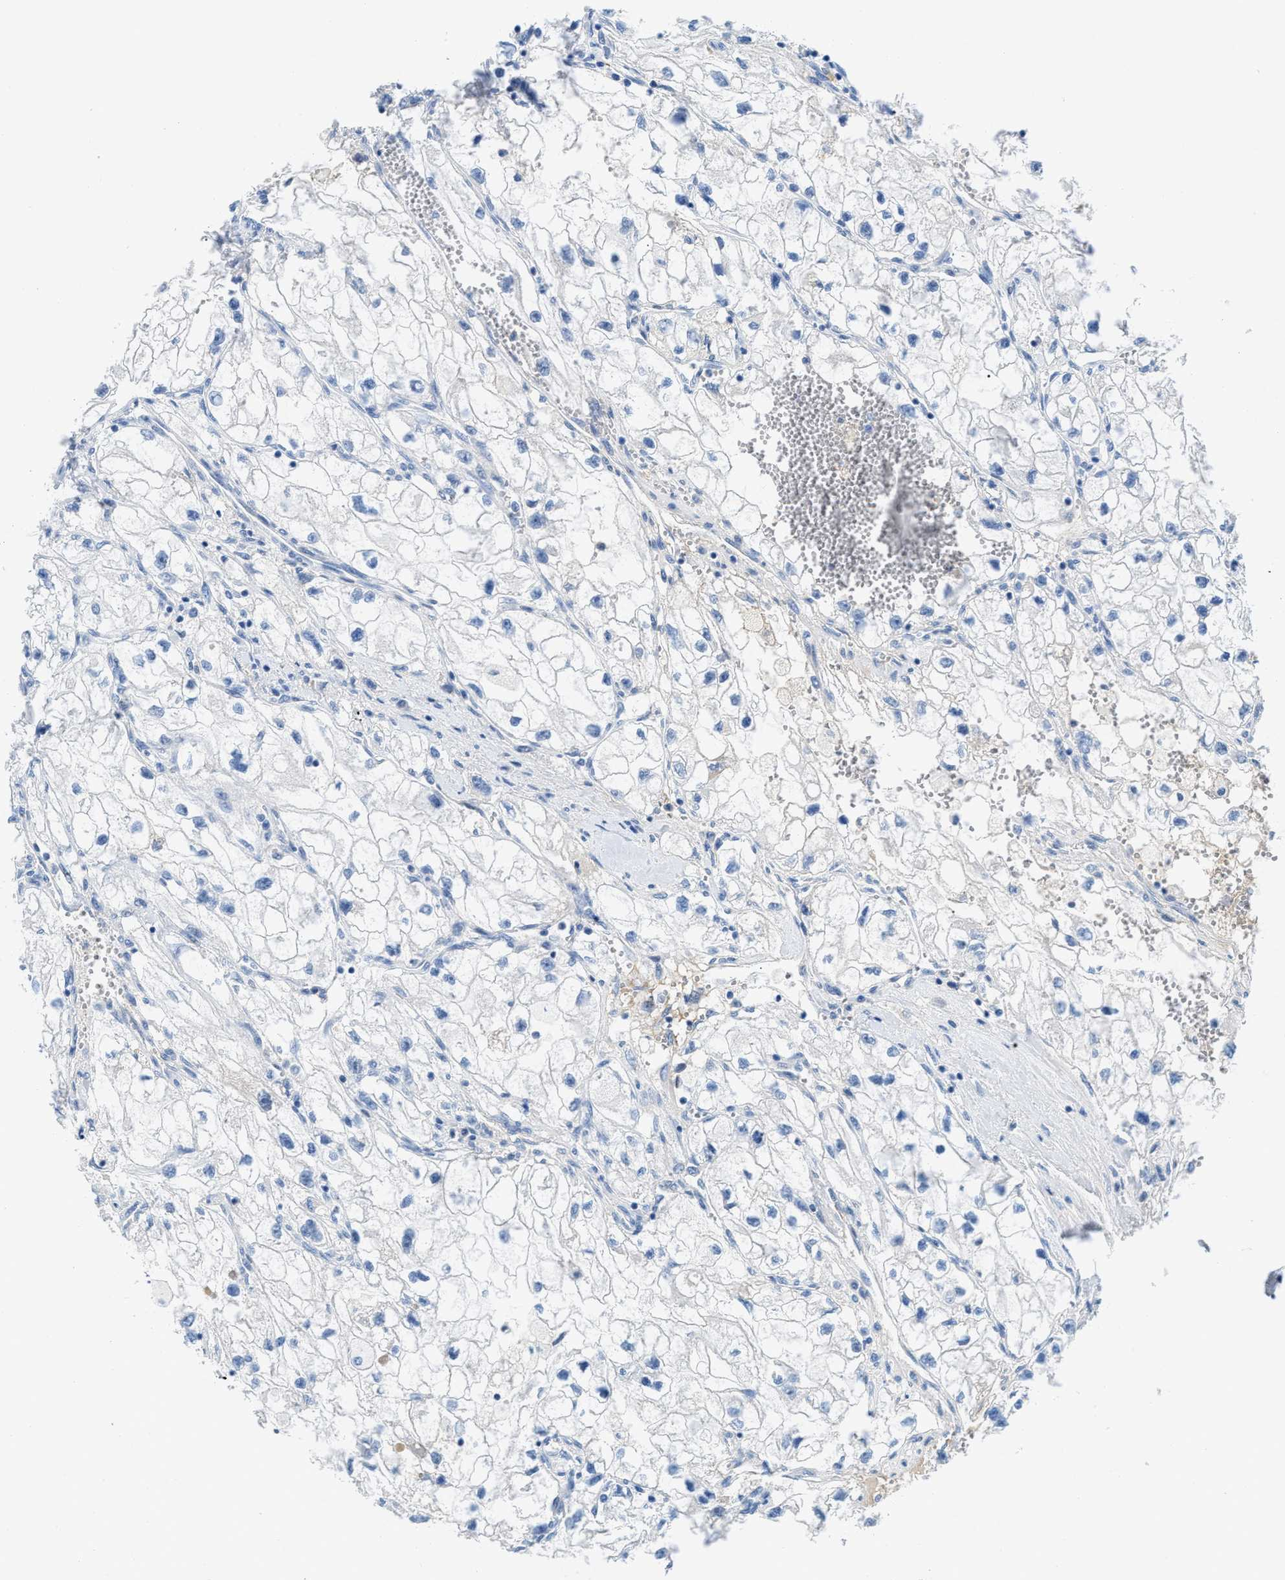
{"staining": {"intensity": "negative", "quantity": "none", "location": "none"}, "tissue": "renal cancer", "cell_type": "Tumor cells", "image_type": "cancer", "snomed": [{"axis": "morphology", "description": "Adenocarcinoma, NOS"}, {"axis": "topography", "description": "Kidney"}], "caption": "A micrograph of renal cancer stained for a protein reveals no brown staining in tumor cells. (DAB immunohistochemistry, high magnification).", "gene": "MBL2", "patient": {"sex": "female", "age": 70}}